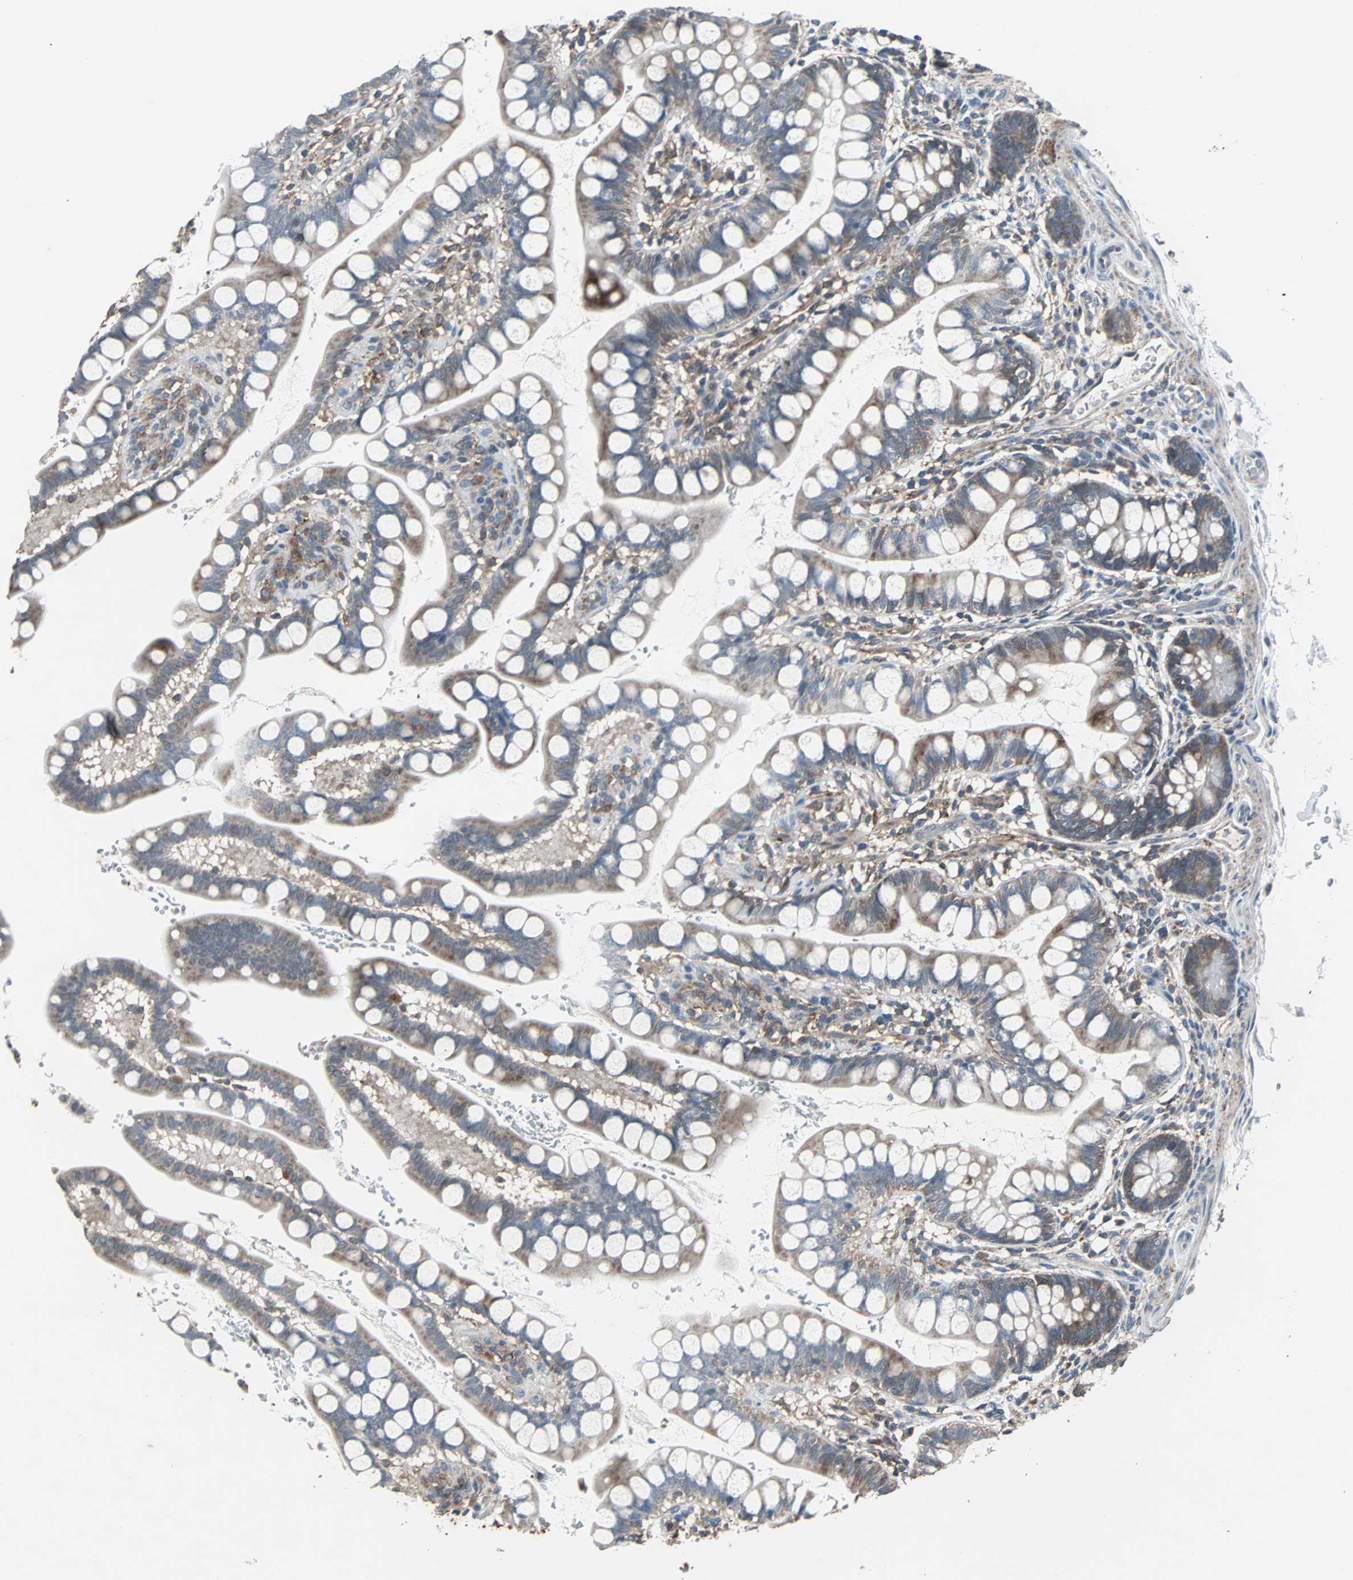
{"staining": {"intensity": "weak", "quantity": ">75%", "location": "cytoplasmic/membranous"}, "tissue": "small intestine", "cell_type": "Glandular cells", "image_type": "normal", "snomed": [{"axis": "morphology", "description": "Normal tissue, NOS"}, {"axis": "topography", "description": "Small intestine"}], "caption": "Protein positivity by IHC demonstrates weak cytoplasmic/membranous positivity in about >75% of glandular cells in benign small intestine. (DAB (3,3'-diaminobenzidine) = brown stain, brightfield microscopy at high magnification).", "gene": "SOS1", "patient": {"sex": "female", "age": 58}}